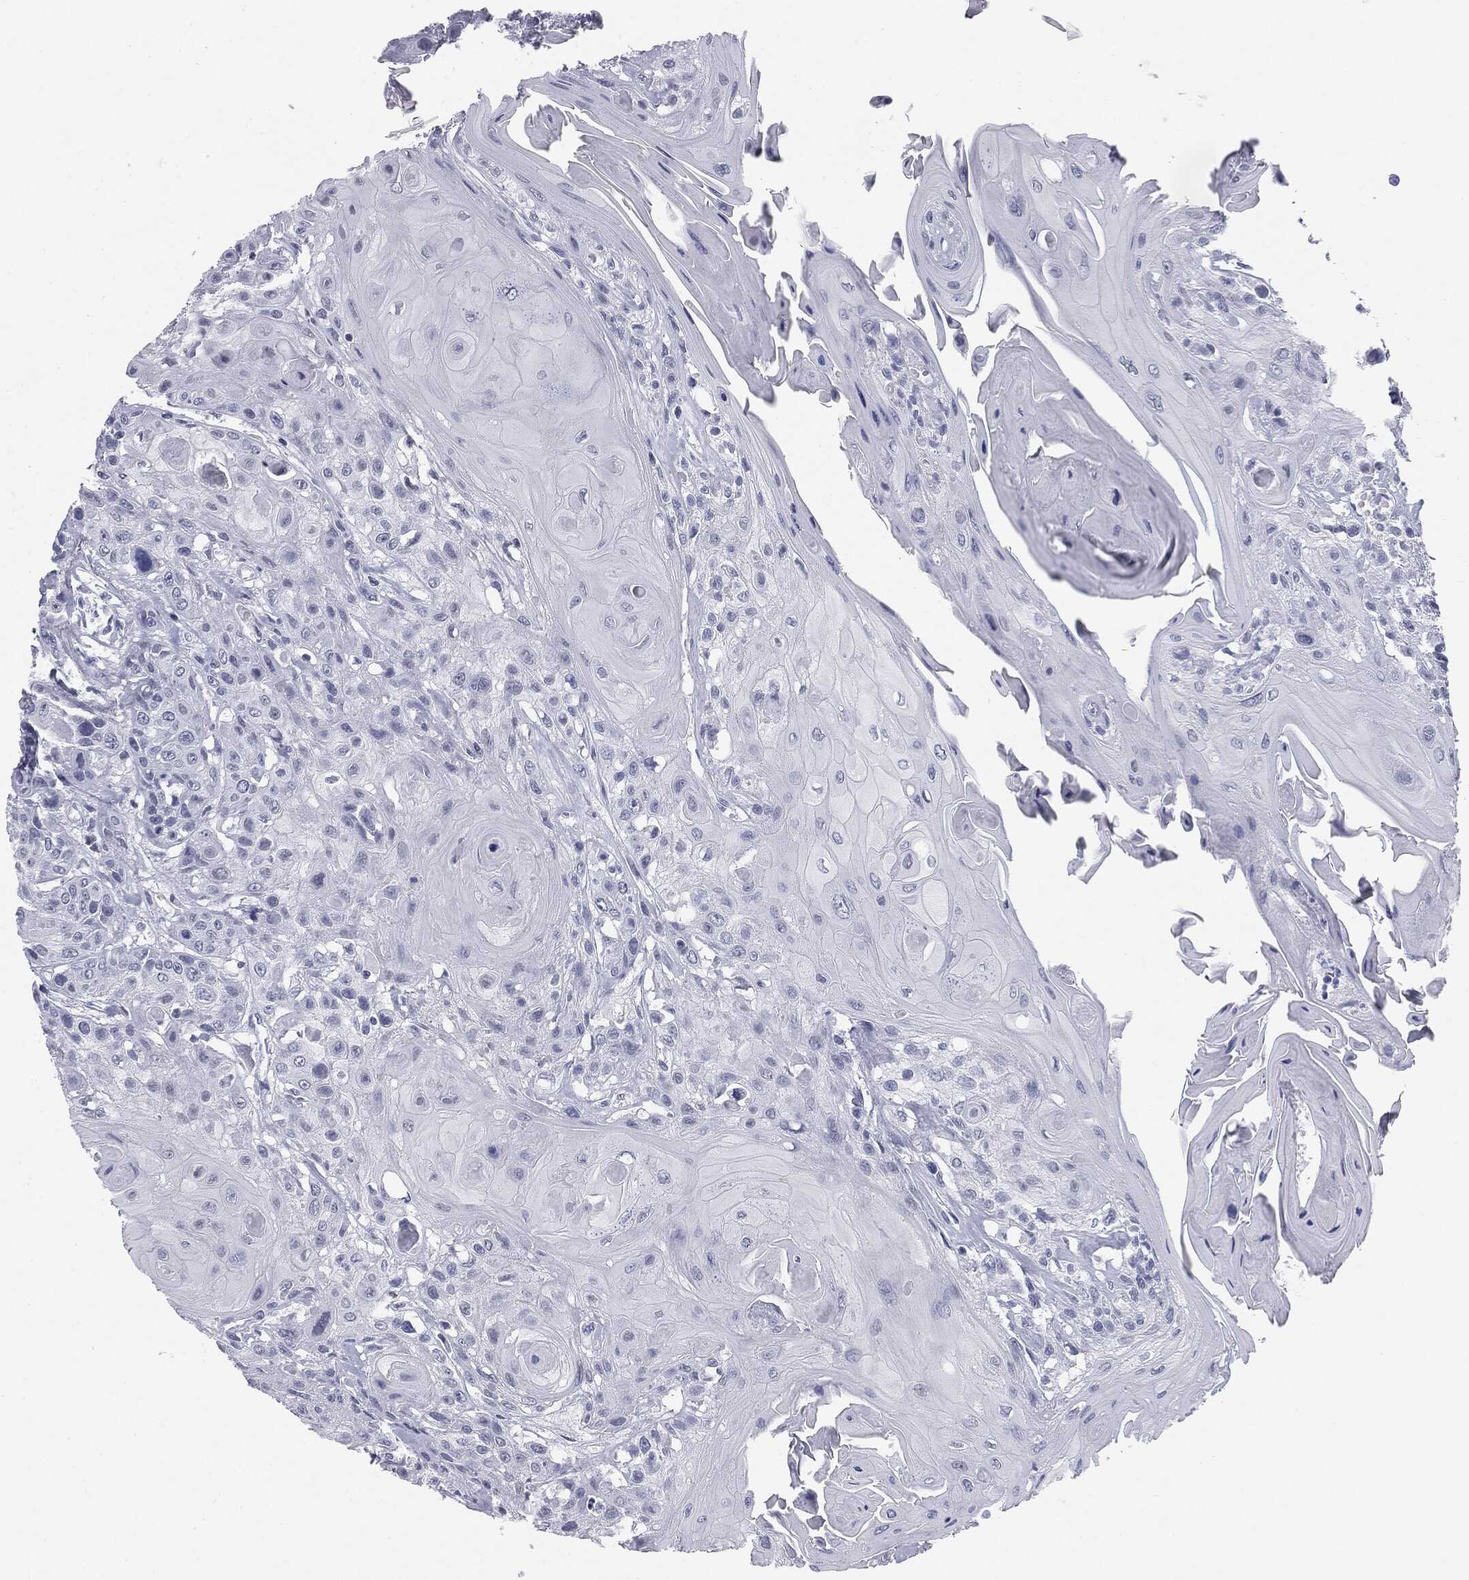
{"staining": {"intensity": "negative", "quantity": "none", "location": "none"}, "tissue": "head and neck cancer", "cell_type": "Tumor cells", "image_type": "cancer", "snomed": [{"axis": "morphology", "description": "Squamous cell carcinoma, NOS"}, {"axis": "topography", "description": "Head-Neck"}], "caption": "Immunohistochemistry of head and neck cancer exhibits no positivity in tumor cells. (DAB immunohistochemistry (IHC) visualized using brightfield microscopy, high magnification).", "gene": "TPO", "patient": {"sex": "female", "age": 59}}